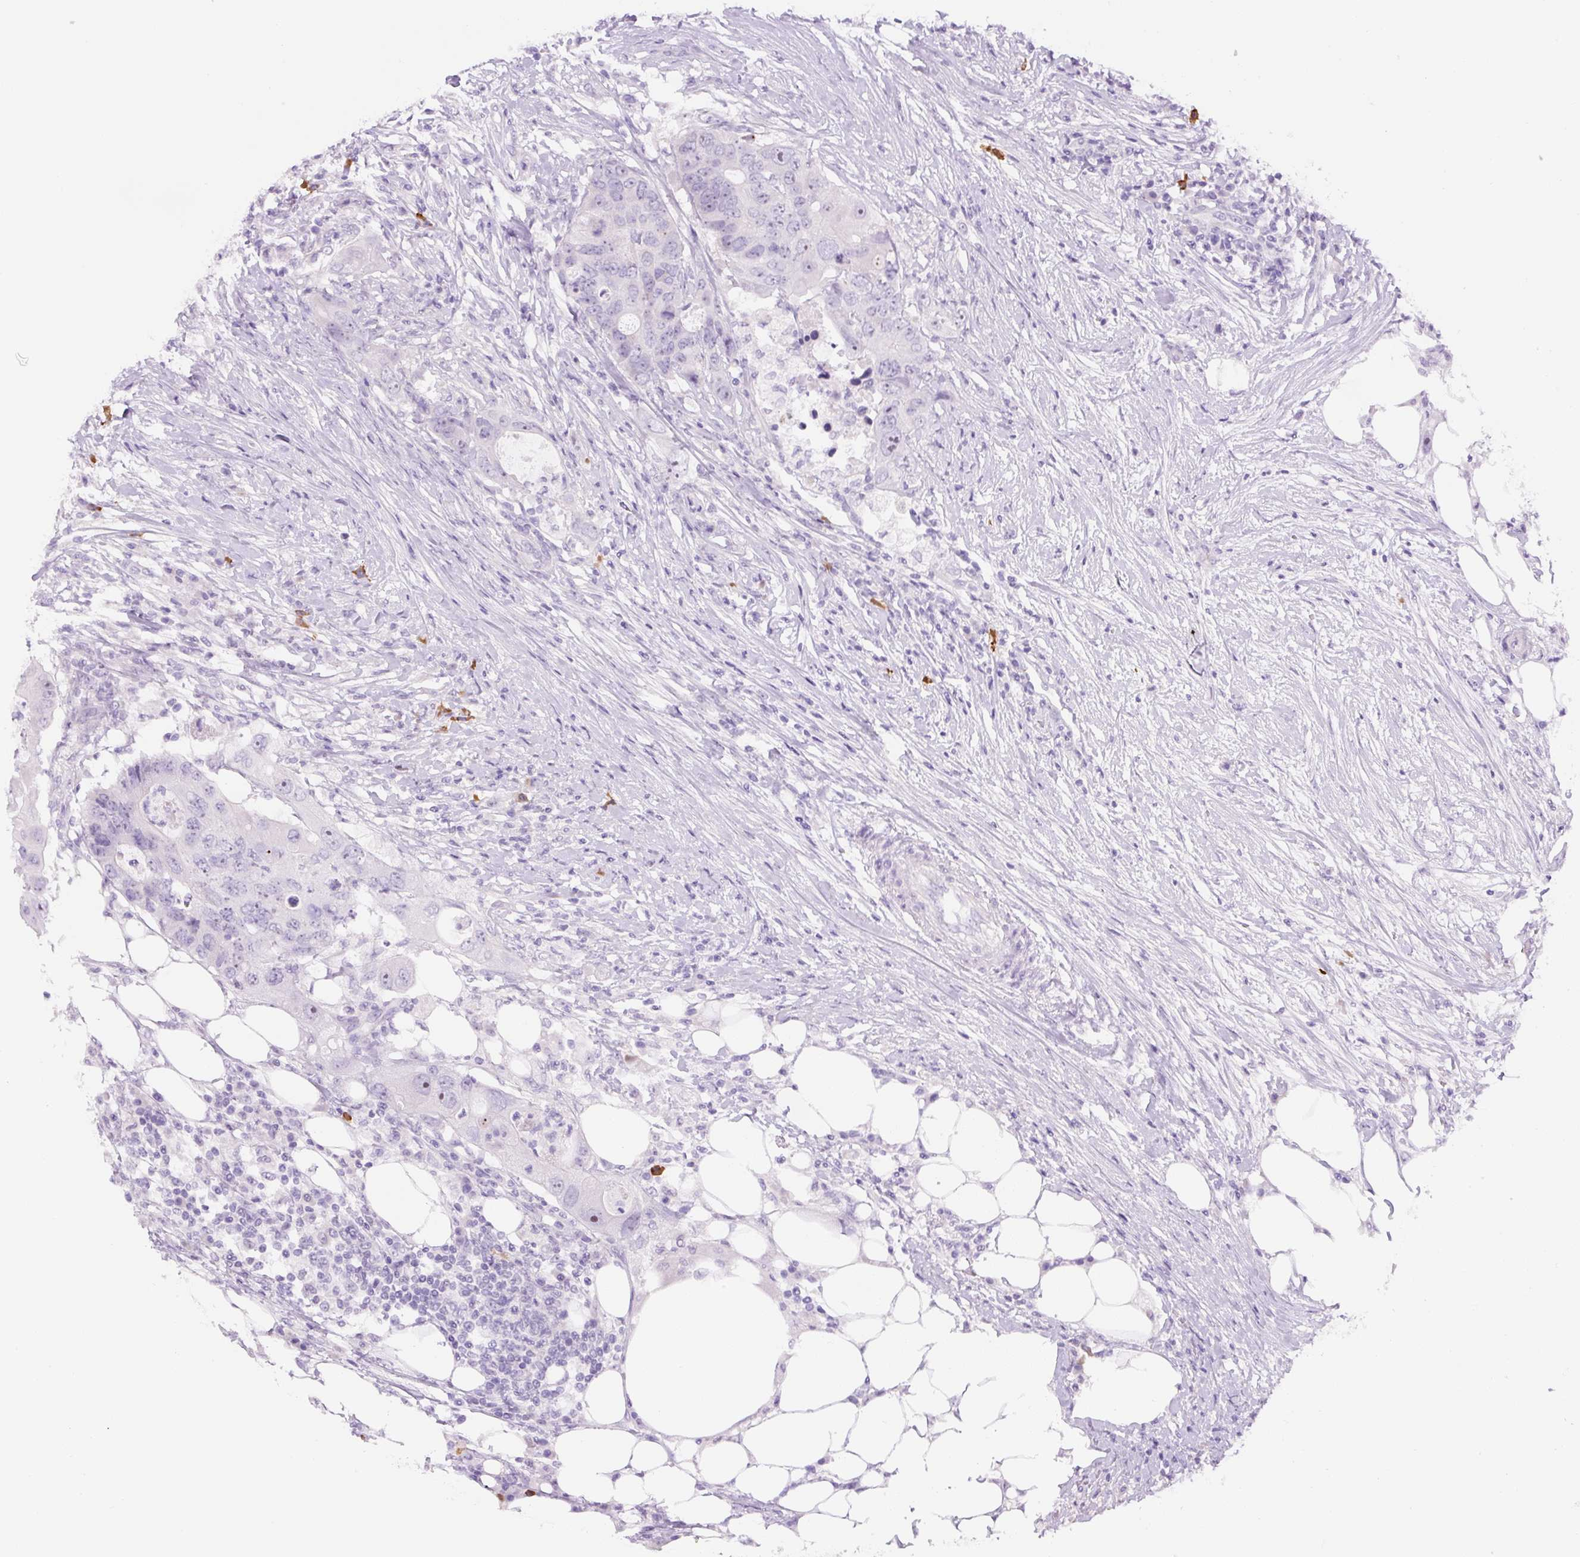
{"staining": {"intensity": "negative", "quantity": "none", "location": "none"}, "tissue": "colorectal cancer", "cell_type": "Tumor cells", "image_type": "cancer", "snomed": [{"axis": "morphology", "description": "Adenocarcinoma, NOS"}, {"axis": "topography", "description": "Colon"}], "caption": "Immunohistochemistry (IHC) of human colorectal cancer displays no expression in tumor cells.", "gene": "TMEM151B", "patient": {"sex": "male", "age": 71}}